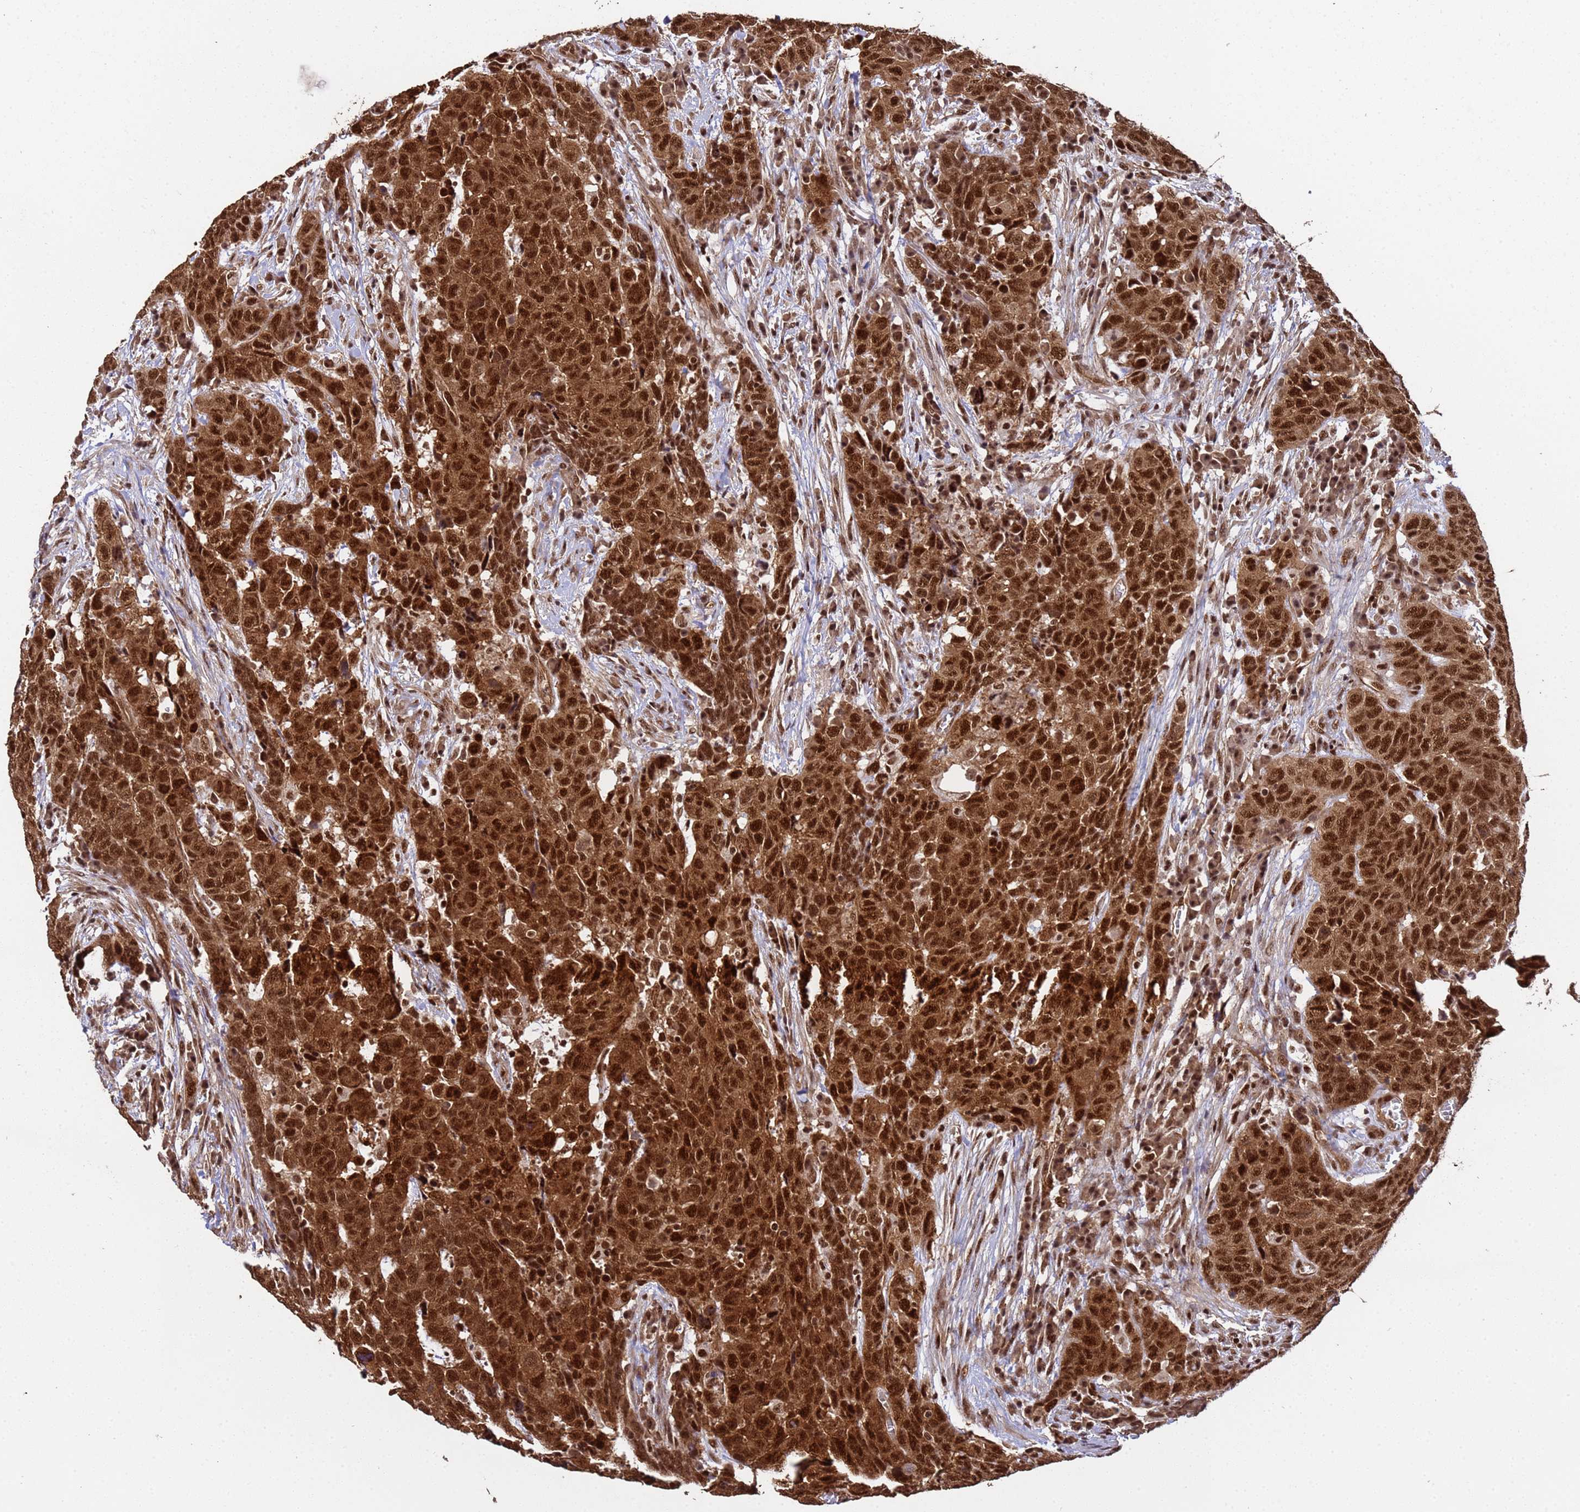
{"staining": {"intensity": "strong", "quantity": ">75%", "location": "cytoplasmic/membranous,nuclear"}, "tissue": "head and neck cancer", "cell_type": "Tumor cells", "image_type": "cancer", "snomed": [{"axis": "morphology", "description": "Squamous cell carcinoma, NOS"}, {"axis": "topography", "description": "Head-Neck"}], "caption": "Tumor cells display high levels of strong cytoplasmic/membranous and nuclear staining in approximately >75% of cells in head and neck cancer.", "gene": "SYF2", "patient": {"sex": "male", "age": 66}}